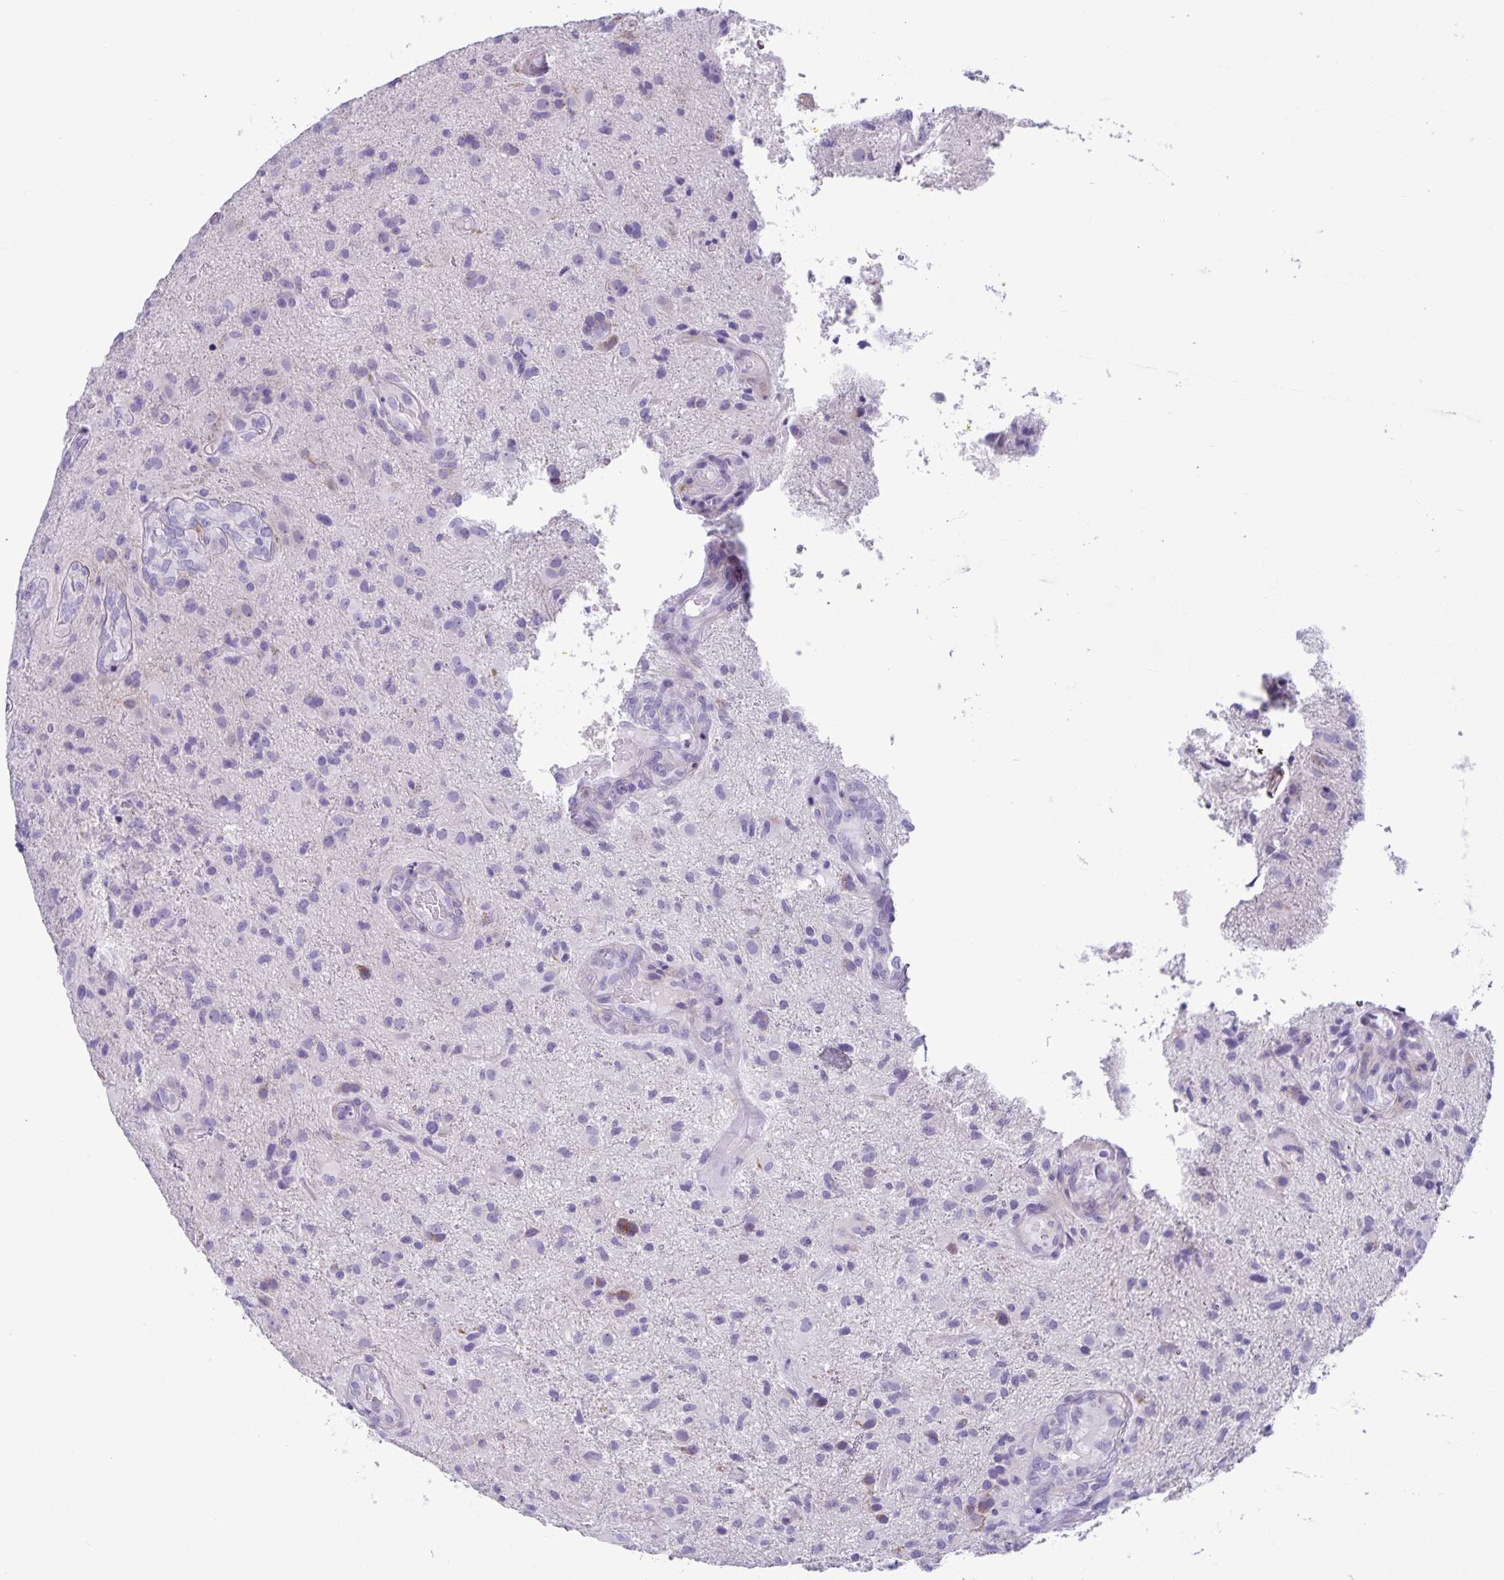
{"staining": {"intensity": "negative", "quantity": "none", "location": "none"}, "tissue": "glioma", "cell_type": "Tumor cells", "image_type": "cancer", "snomed": [{"axis": "morphology", "description": "Glioma, malignant, High grade"}, {"axis": "topography", "description": "Brain"}], "caption": "DAB immunohistochemical staining of human malignant glioma (high-grade) reveals no significant positivity in tumor cells. (Stains: DAB immunohistochemistry with hematoxylin counter stain, Microscopy: brightfield microscopy at high magnification).", "gene": "IBTK", "patient": {"sex": "male", "age": 55}}